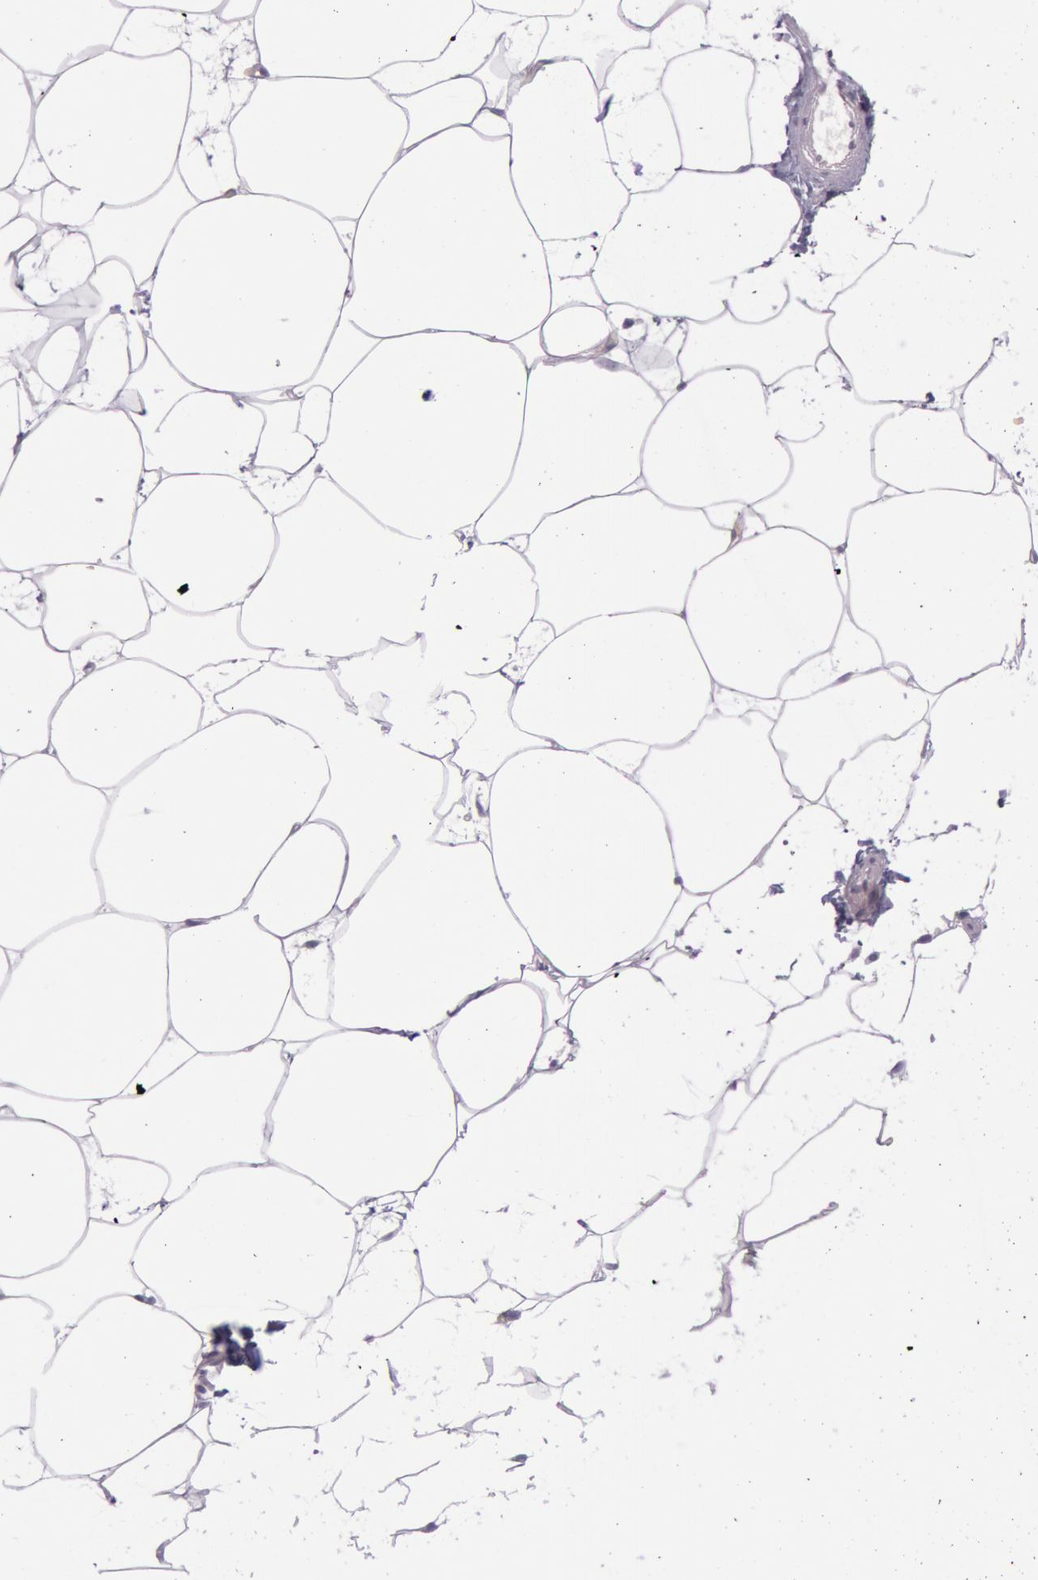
{"staining": {"intensity": "negative", "quantity": "none", "location": "none"}, "tissue": "adipose tissue", "cell_type": "Adipocytes", "image_type": "normal", "snomed": [{"axis": "morphology", "description": "Normal tissue, NOS"}, {"axis": "morphology", "description": "Duct carcinoma"}, {"axis": "topography", "description": "Breast"}, {"axis": "topography", "description": "Adipose tissue"}], "caption": "An image of adipose tissue stained for a protein demonstrates no brown staining in adipocytes.", "gene": "IL1RN", "patient": {"sex": "female", "age": 37}}